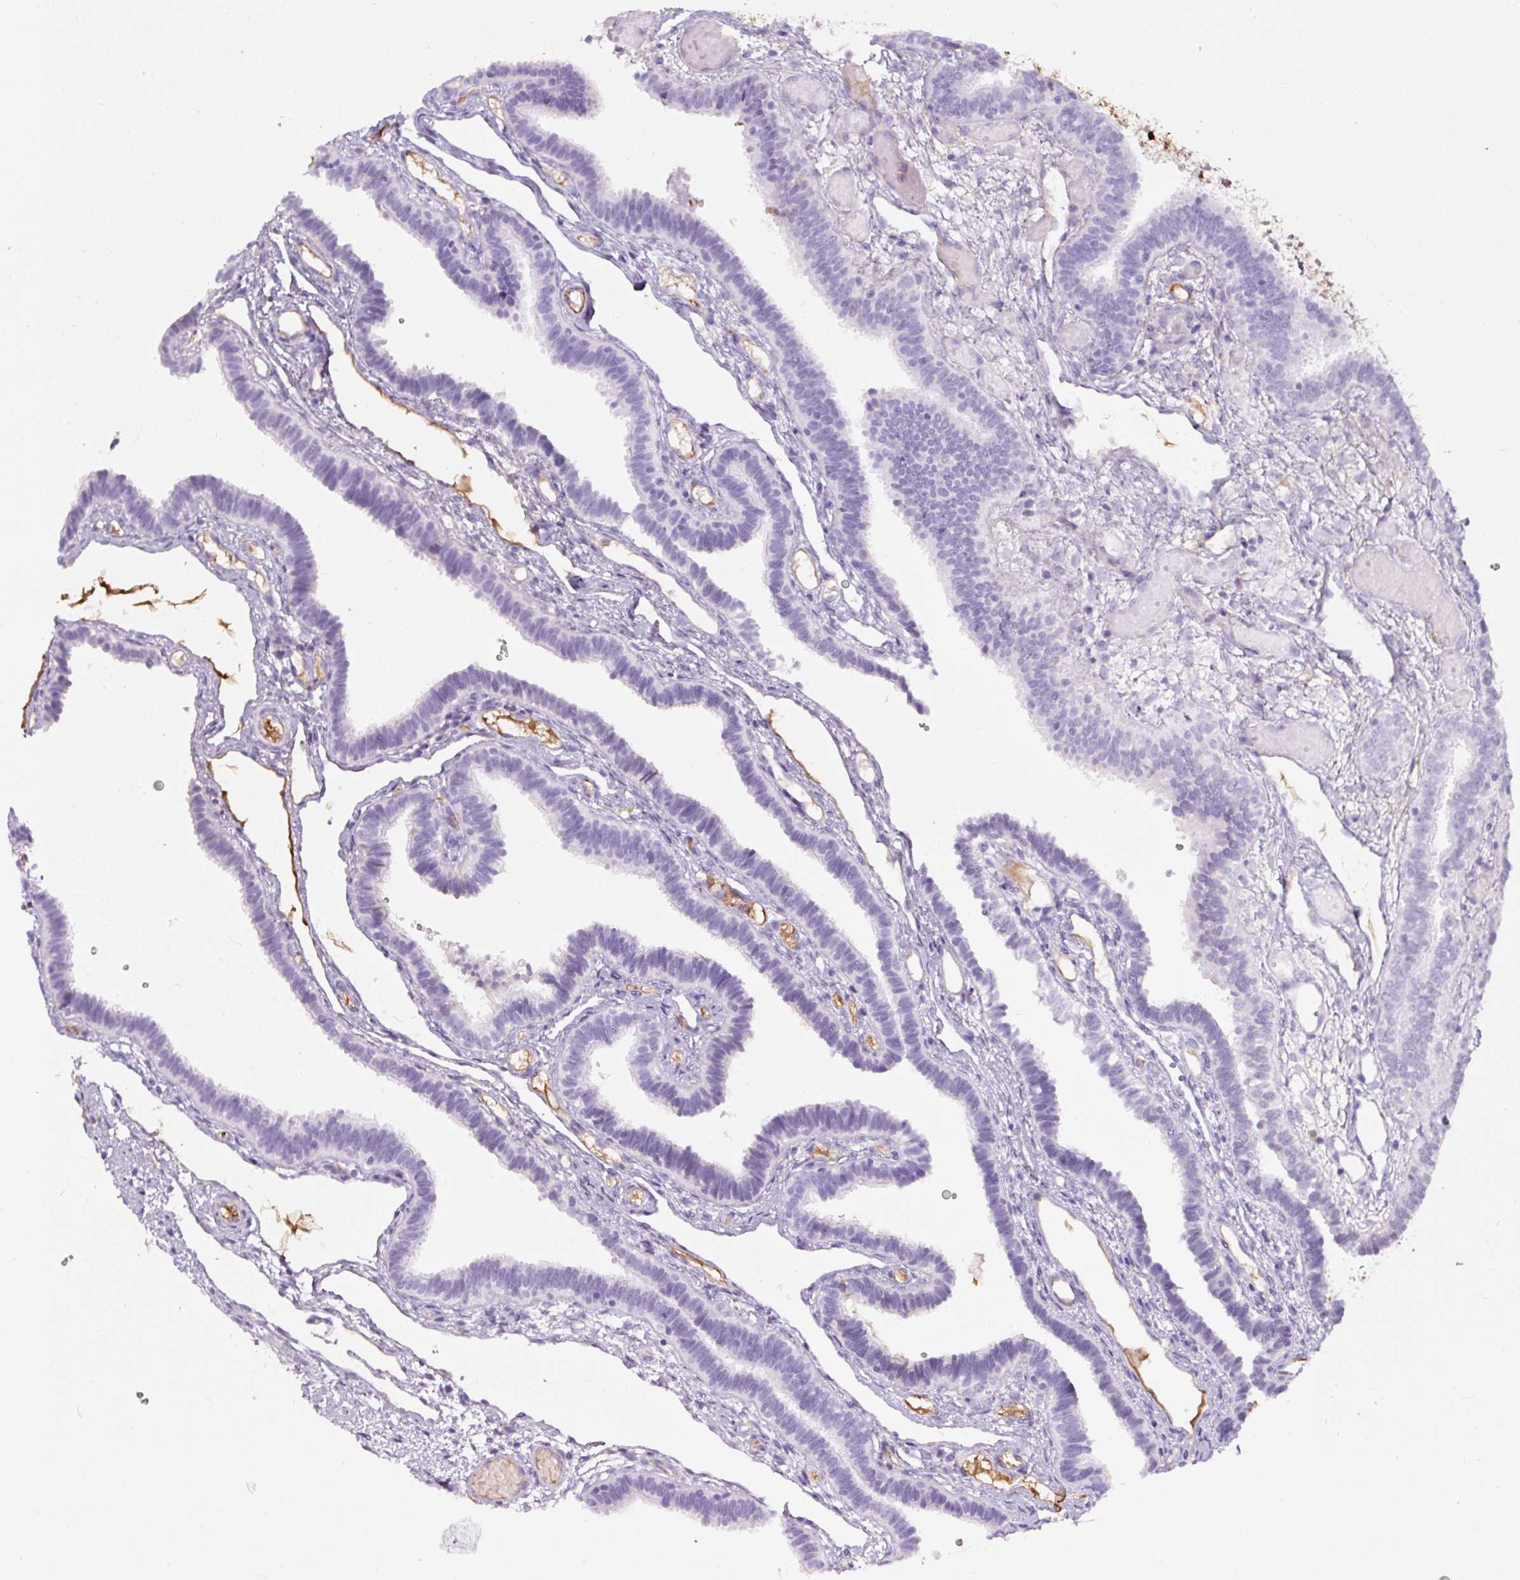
{"staining": {"intensity": "negative", "quantity": "none", "location": "none"}, "tissue": "fallopian tube", "cell_type": "Glandular cells", "image_type": "normal", "snomed": [{"axis": "morphology", "description": "Normal tissue, NOS"}, {"axis": "topography", "description": "Fallopian tube"}], "caption": "This is a micrograph of immunohistochemistry staining of unremarkable fallopian tube, which shows no expression in glandular cells. The staining was performed using DAB to visualize the protein expression in brown, while the nuclei were stained in blue with hematoxylin (Magnification: 20x).", "gene": "APOA1", "patient": {"sex": "female", "age": 37}}